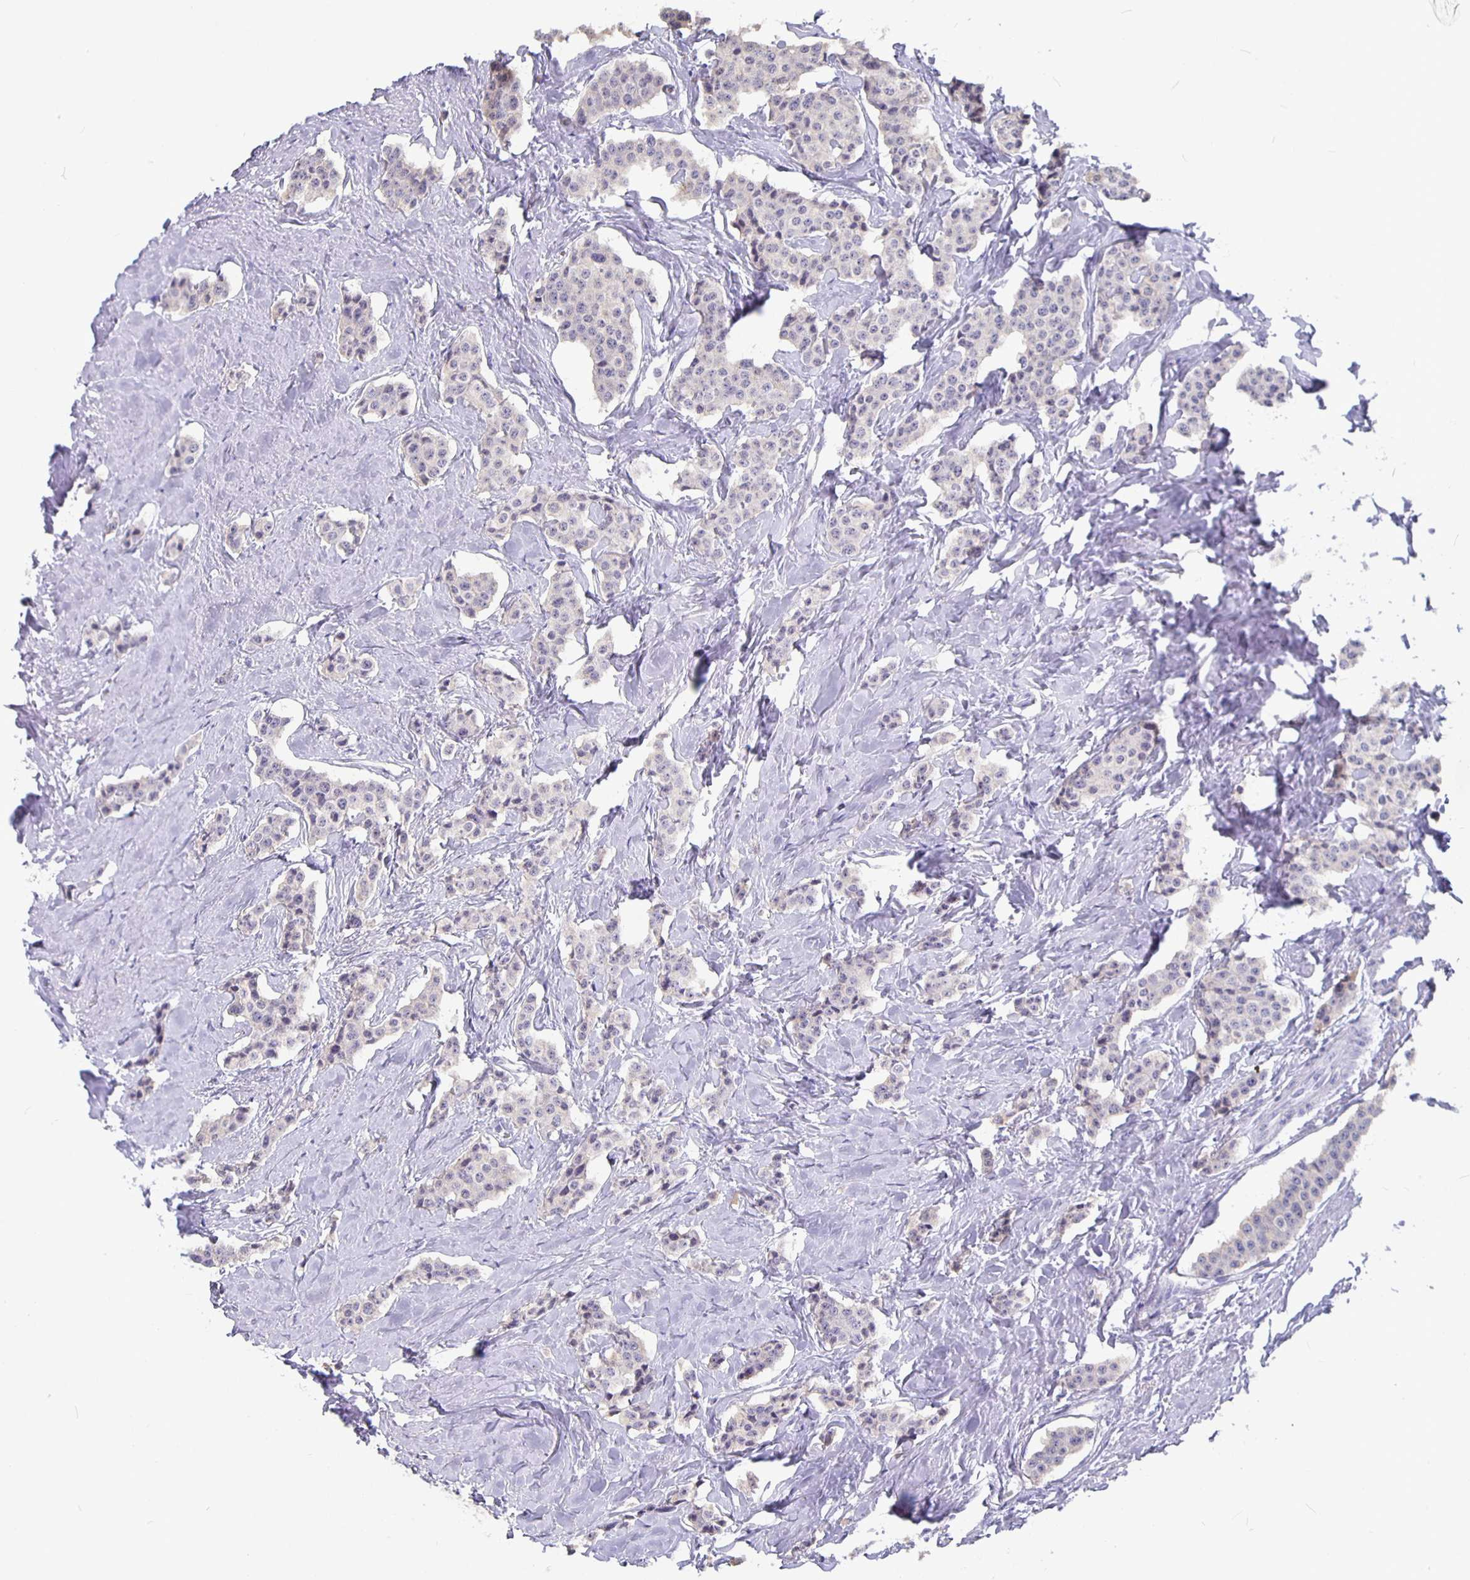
{"staining": {"intensity": "negative", "quantity": "none", "location": "none"}, "tissue": "carcinoid", "cell_type": "Tumor cells", "image_type": "cancer", "snomed": [{"axis": "morphology", "description": "Carcinoid, malignant, NOS"}, {"axis": "topography", "description": "Small intestine"}], "caption": "DAB (3,3'-diaminobenzidine) immunohistochemical staining of carcinoid reveals no significant expression in tumor cells. (IHC, brightfield microscopy, high magnification).", "gene": "GPX4", "patient": {"sex": "female", "age": 64}}